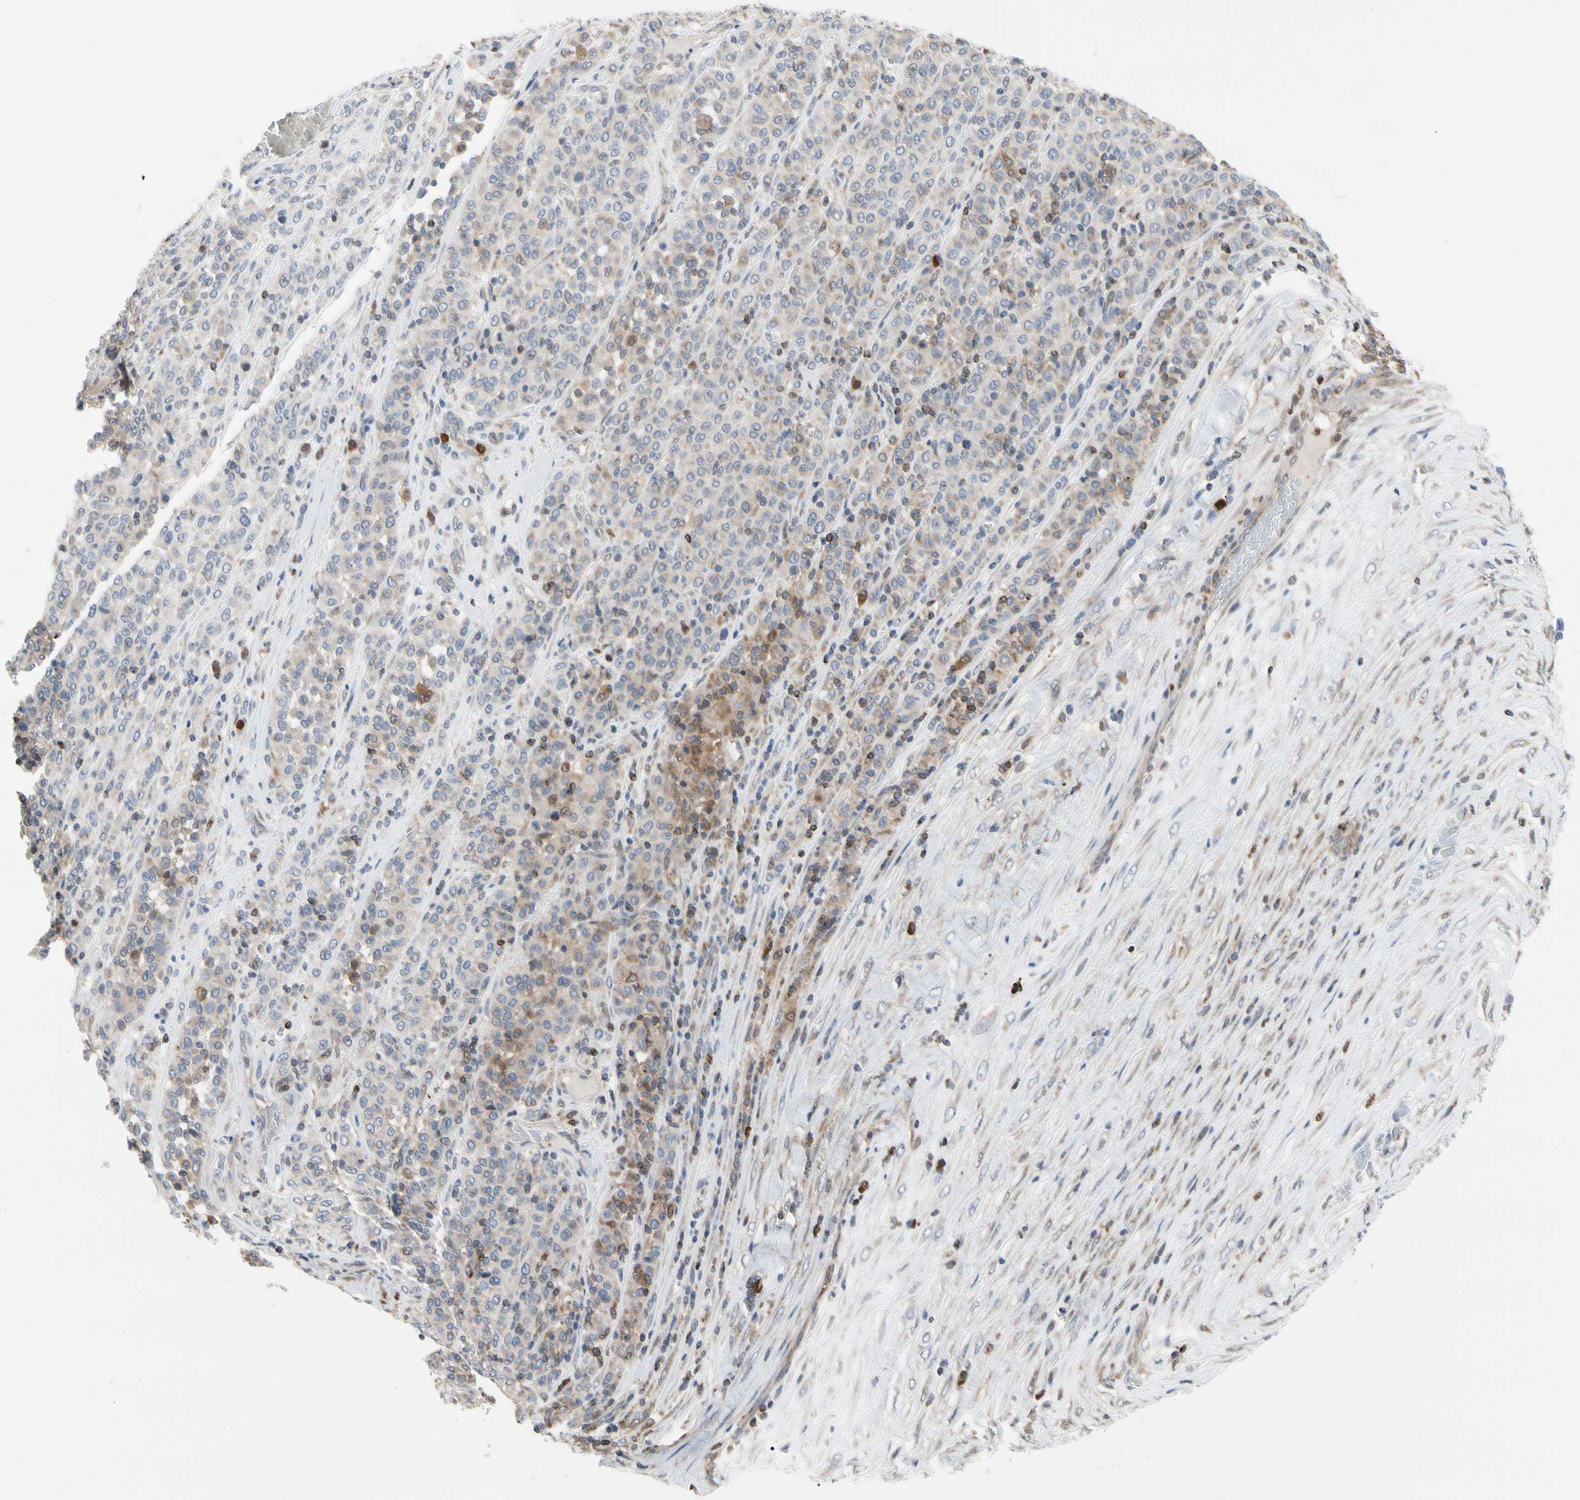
{"staining": {"intensity": "weak", "quantity": "25%-75%", "location": "cytoplasmic/membranous"}, "tissue": "melanoma", "cell_type": "Tumor cells", "image_type": "cancer", "snomed": [{"axis": "morphology", "description": "Malignant melanoma, Metastatic site"}, {"axis": "topography", "description": "Pancreas"}], "caption": "About 25%-75% of tumor cells in human malignant melanoma (metastatic site) demonstrate weak cytoplasmic/membranous protein staining as visualized by brown immunohistochemical staining.", "gene": "MCL1", "patient": {"sex": "female", "age": 30}}